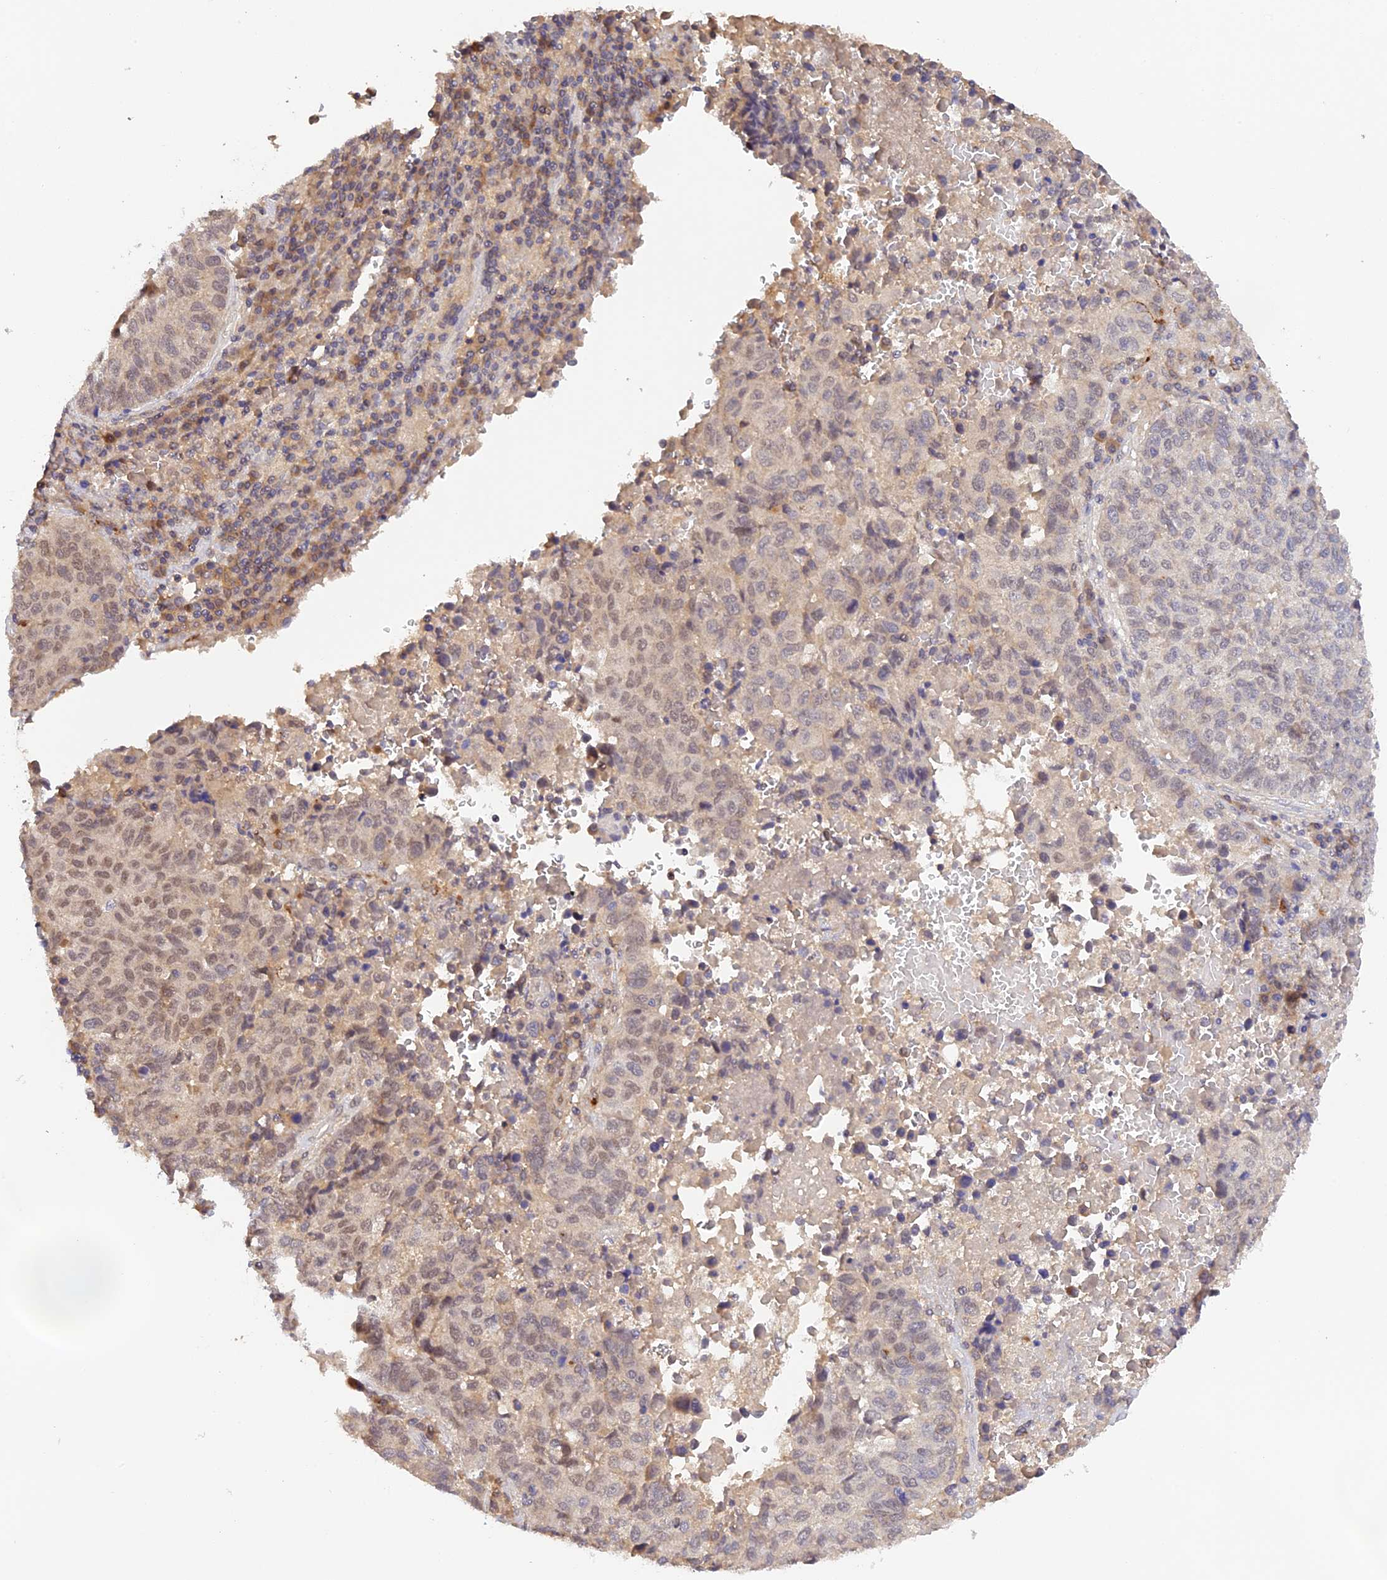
{"staining": {"intensity": "weak", "quantity": ">75%", "location": "nuclear"}, "tissue": "lung cancer", "cell_type": "Tumor cells", "image_type": "cancer", "snomed": [{"axis": "morphology", "description": "Squamous cell carcinoma, NOS"}, {"axis": "topography", "description": "Lung"}], "caption": "A brown stain shows weak nuclear staining of a protein in human squamous cell carcinoma (lung) tumor cells.", "gene": "ZNF436", "patient": {"sex": "male", "age": 73}}